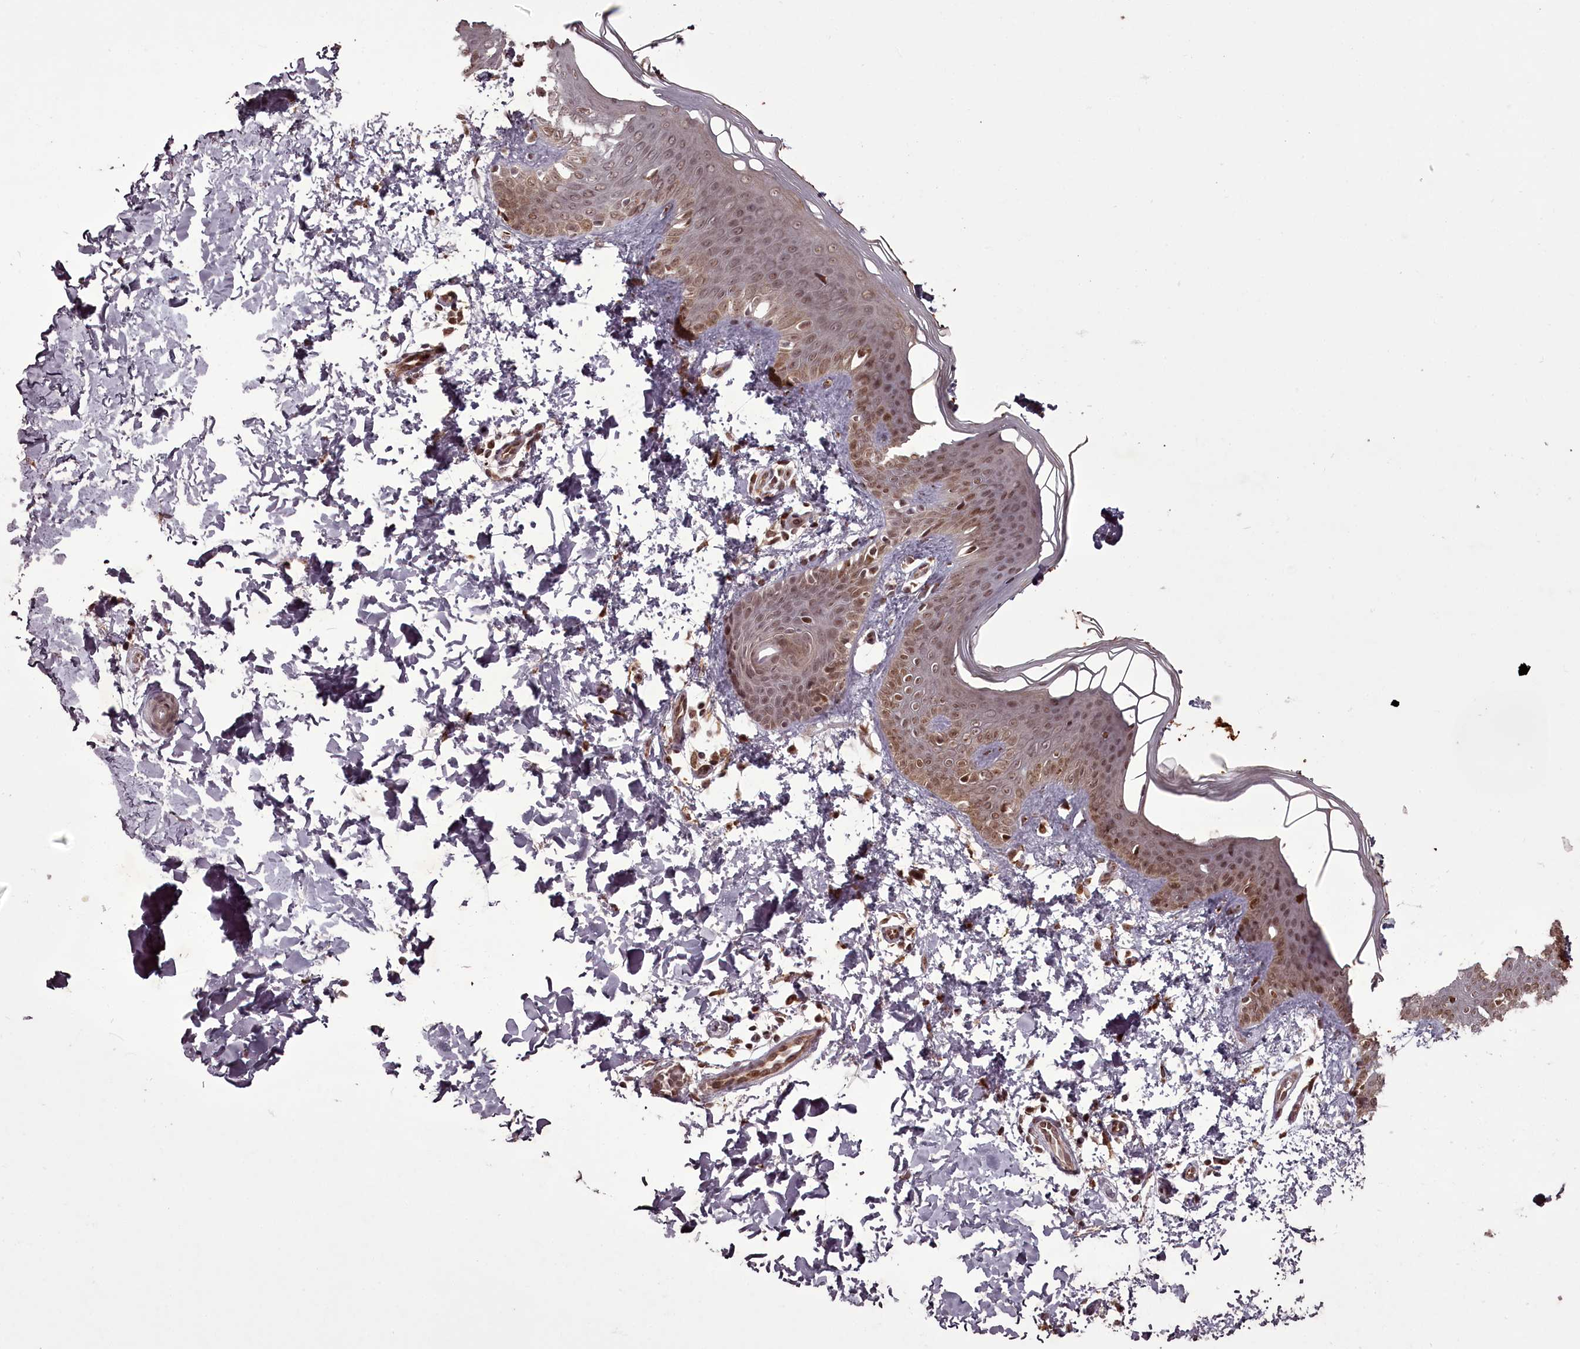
{"staining": {"intensity": "moderate", "quantity": ">75%", "location": "cytoplasmic/membranous,nuclear"}, "tissue": "skin", "cell_type": "Fibroblasts", "image_type": "normal", "snomed": [{"axis": "morphology", "description": "Normal tissue, NOS"}, {"axis": "topography", "description": "Skin"}], "caption": "Protein staining exhibits moderate cytoplasmic/membranous,nuclear positivity in approximately >75% of fibroblasts in benign skin.", "gene": "CEP83", "patient": {"sex": "male", "age": 36}}